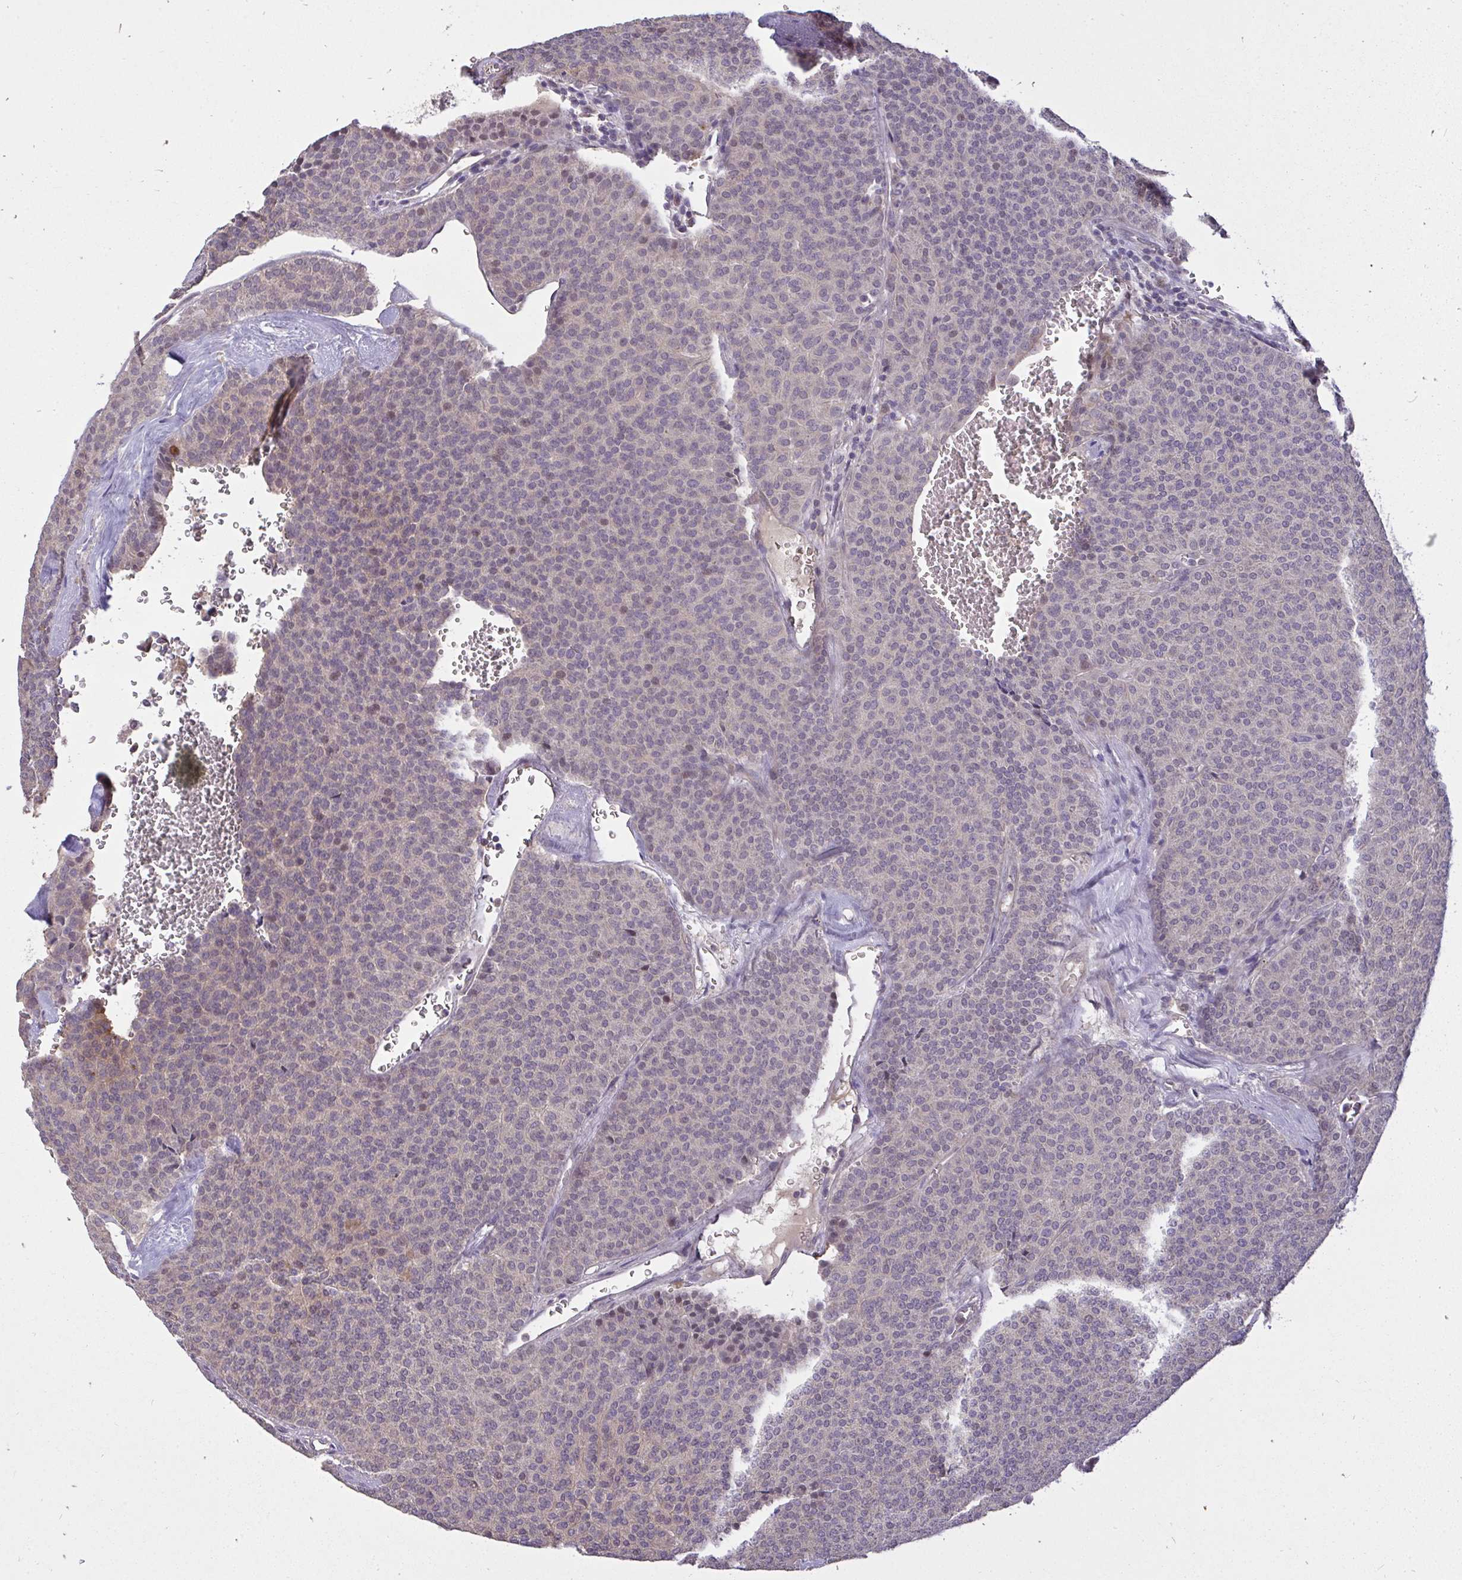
{"staining": {"intensity": "weak", "quantity": "<25%", "location": "nuclear"}, "tissue": "carcinoid", "cell_type": "Tumor cells", "image_type": "cancer", "snomed": [{"axis": "morphology", "description": "Carcinoid, malignant, NOS"}, {"axis": "topography", "description": "Lung"}], "caption": "This is an IHC histopathology image of malignant carcinoid. There is no staining in tumor cells.", "gene": "C19orf54", "patient": {"sex": "male", "age": 61}}